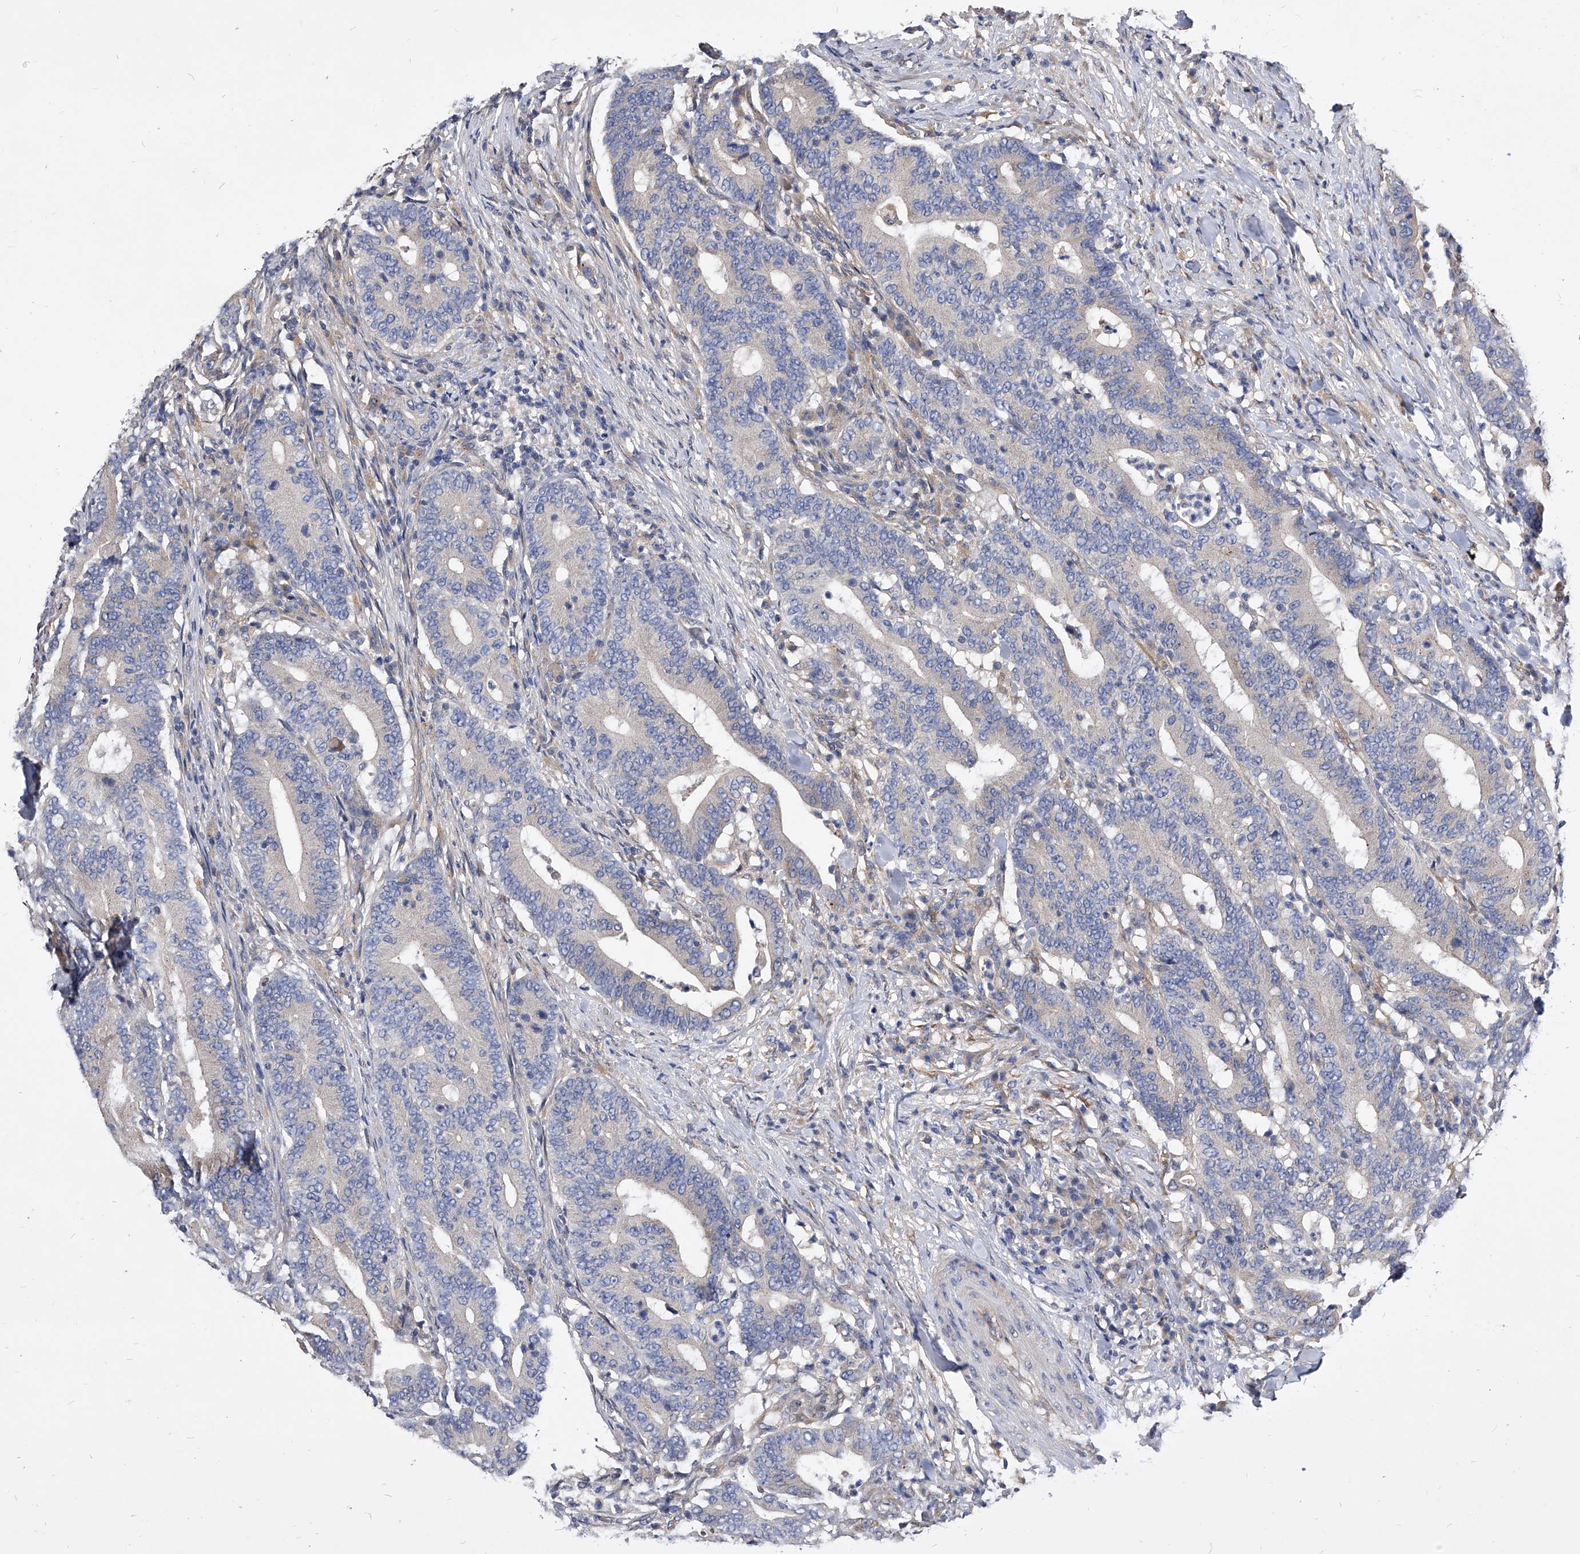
{"staining": {"intensity": "negative", "quantity": "none", "location": "none"}, "tissue": "colorectal cancer", "cell_type": "Tumor cells", "image_type": "cancer", "snomed": [{"axis": "morphology", "description": "Adenocarcinoma, NOS"}, {"axis": "topography", "description": "Colon"}], "caption": "Immunohistochemical staining of adenocarcinoma (colorectal) reveals no significant expression in tumor cells.", "gene": "ARL4C", "patient": {"sex": "female", "age": 66}}